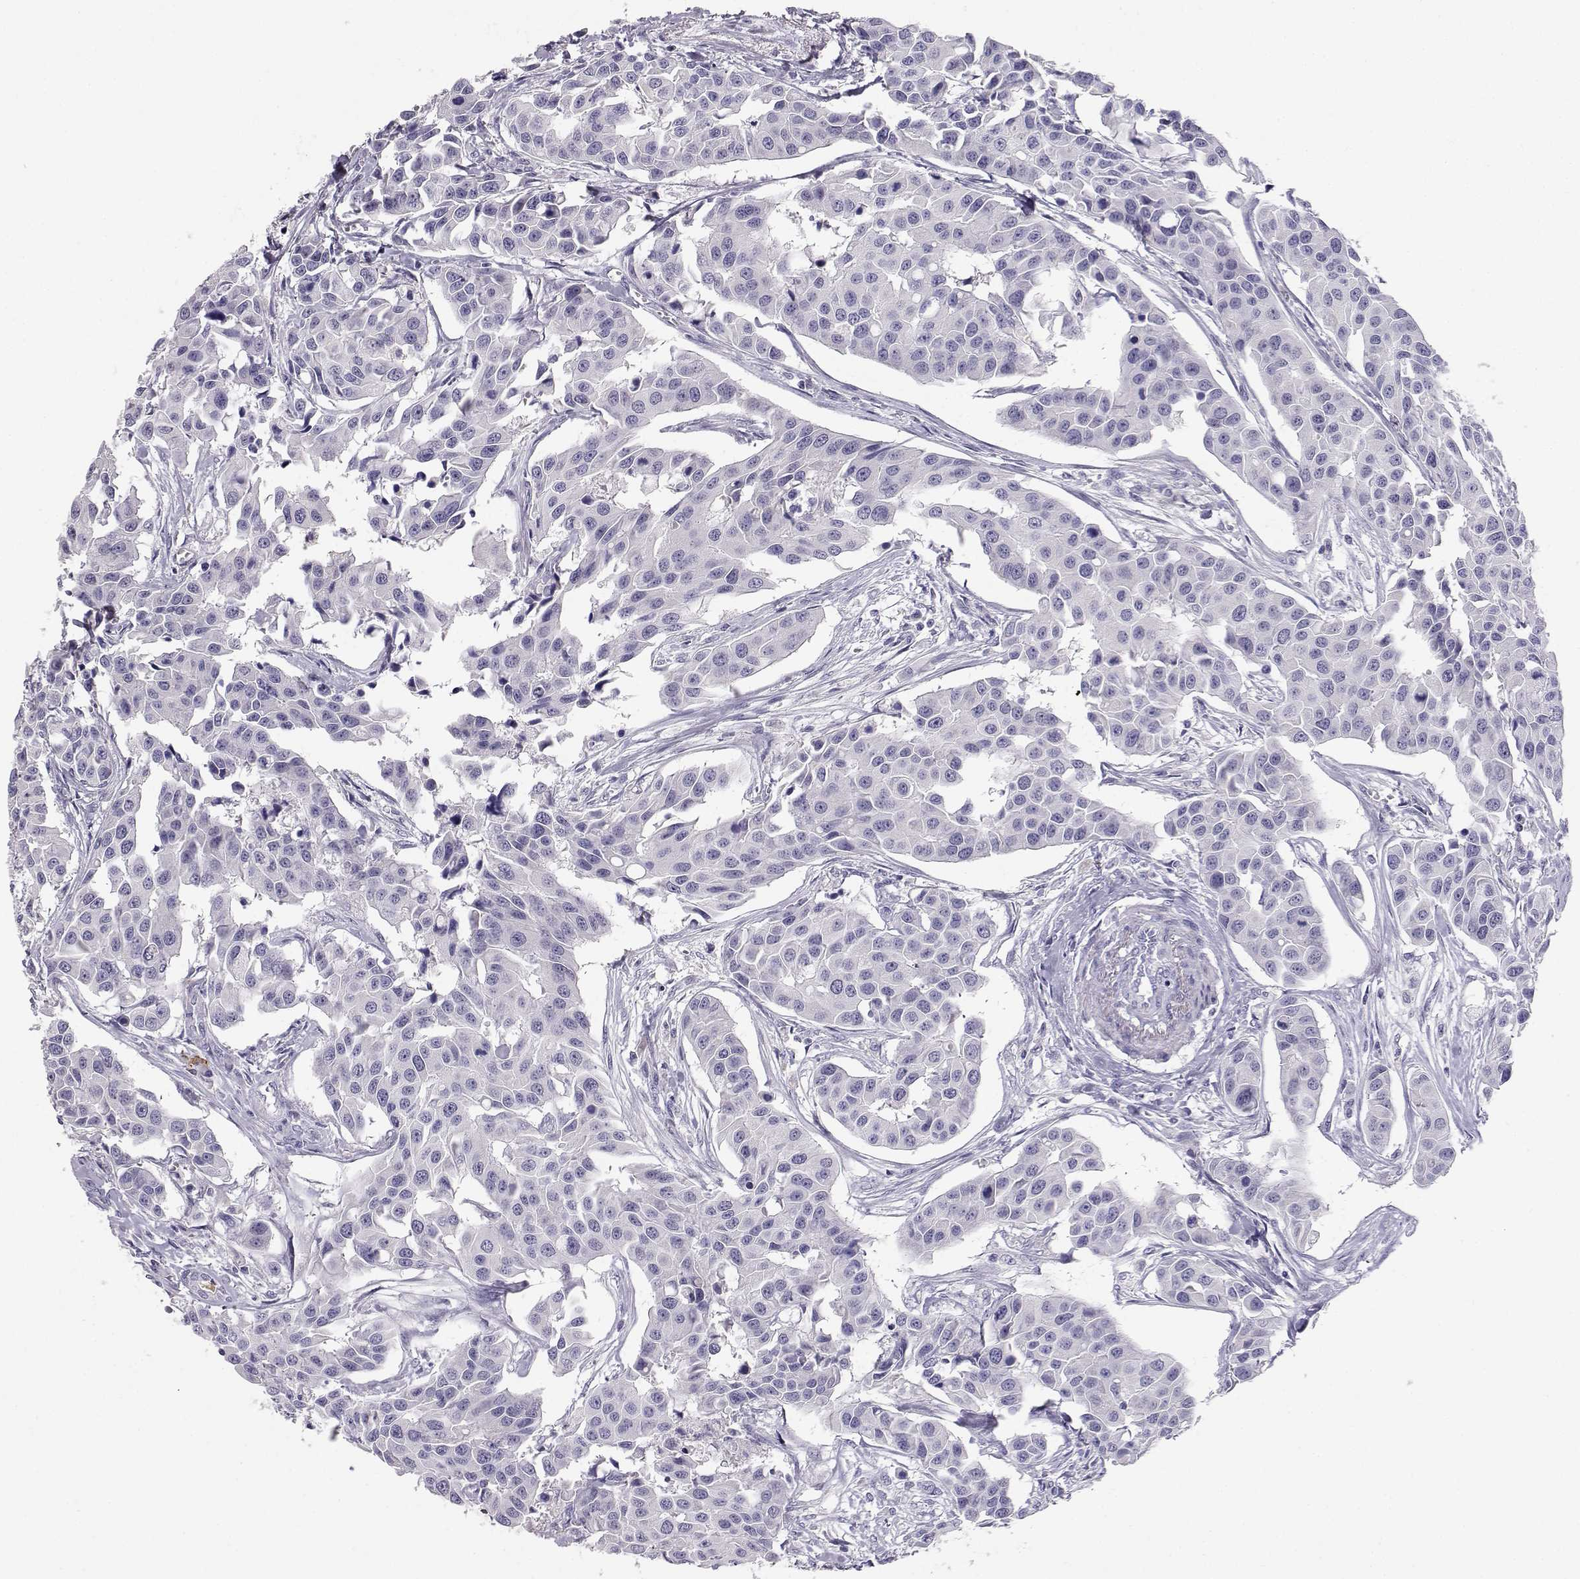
{"staining": {"intensity": "negative", "quantity": "none", "location": "none"}, "tissue": "head and neck cancer", "cell_type": "Tumor cells", "image_type": "cancer", "snomed": [{"axis": "morphology", "description": "Adenocarcinoma, NOS"}, {"axis": "topography", "description": "Head-Neck"}], "caption": "A histopathology image of human head and neck adenocarcinoma is negative for staining in tumor cells.", "gene": "CDHR1", "patient": {"sex": "male", "age": 76}}